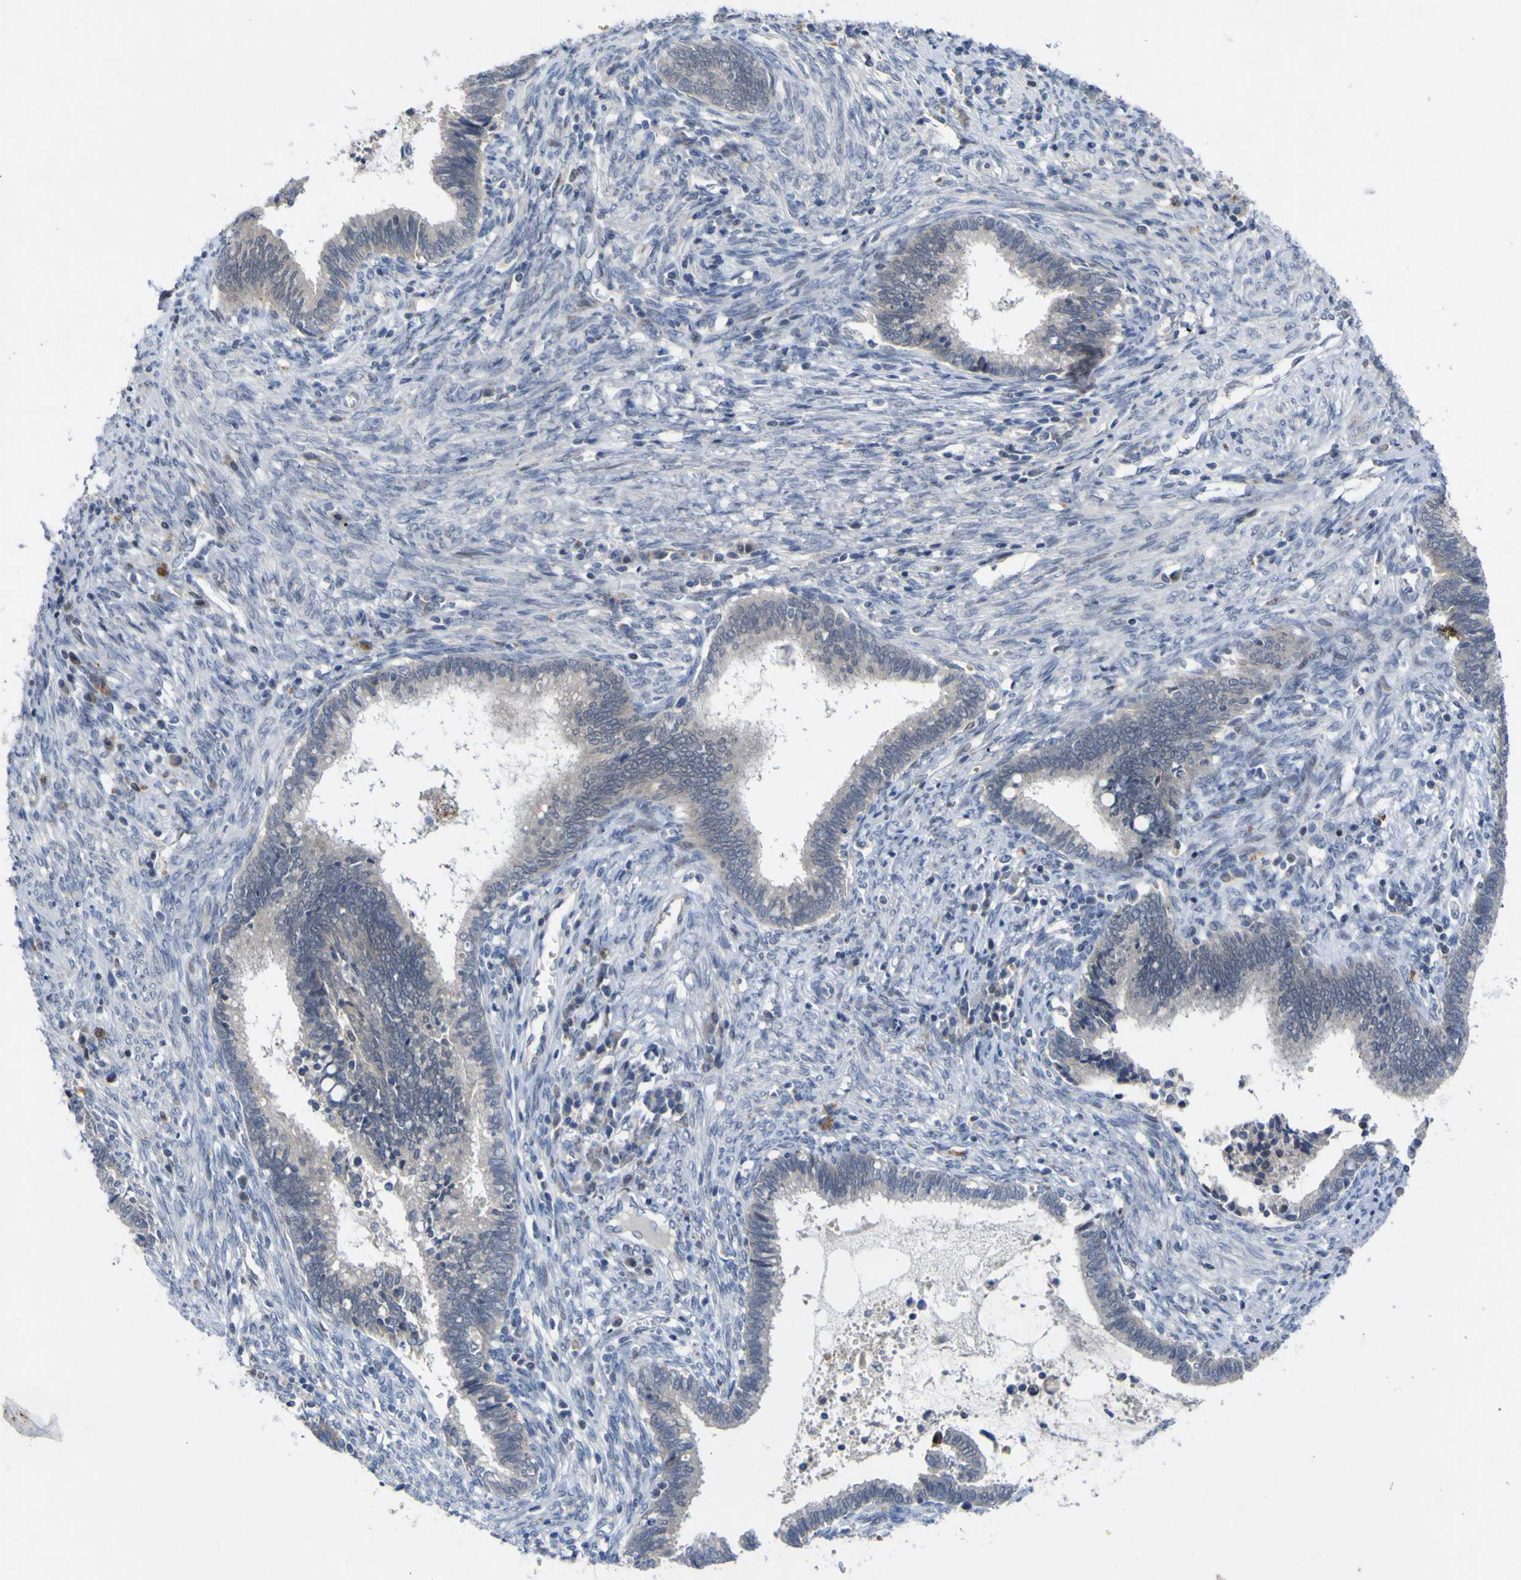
{"staining": {"intensity": "negative", "quantity": "none", "location": "none"}, "tissue": "cervical cancer", "cell_type": "Tumor cells", "image_type": "cancer", "snomed": [{"axis": "morphology", "description": "Adenocarcinoma, NOS"}, {"axis": "topography", "description": "Cervix"}], "caption": "Immunohistochemistry histopathology image of cervical cancer stained for a protein (brown), which demonstrates no positivity in tumor cells.", "gene": "NAV1", "patient": {"sex": "female", "age": 44}}